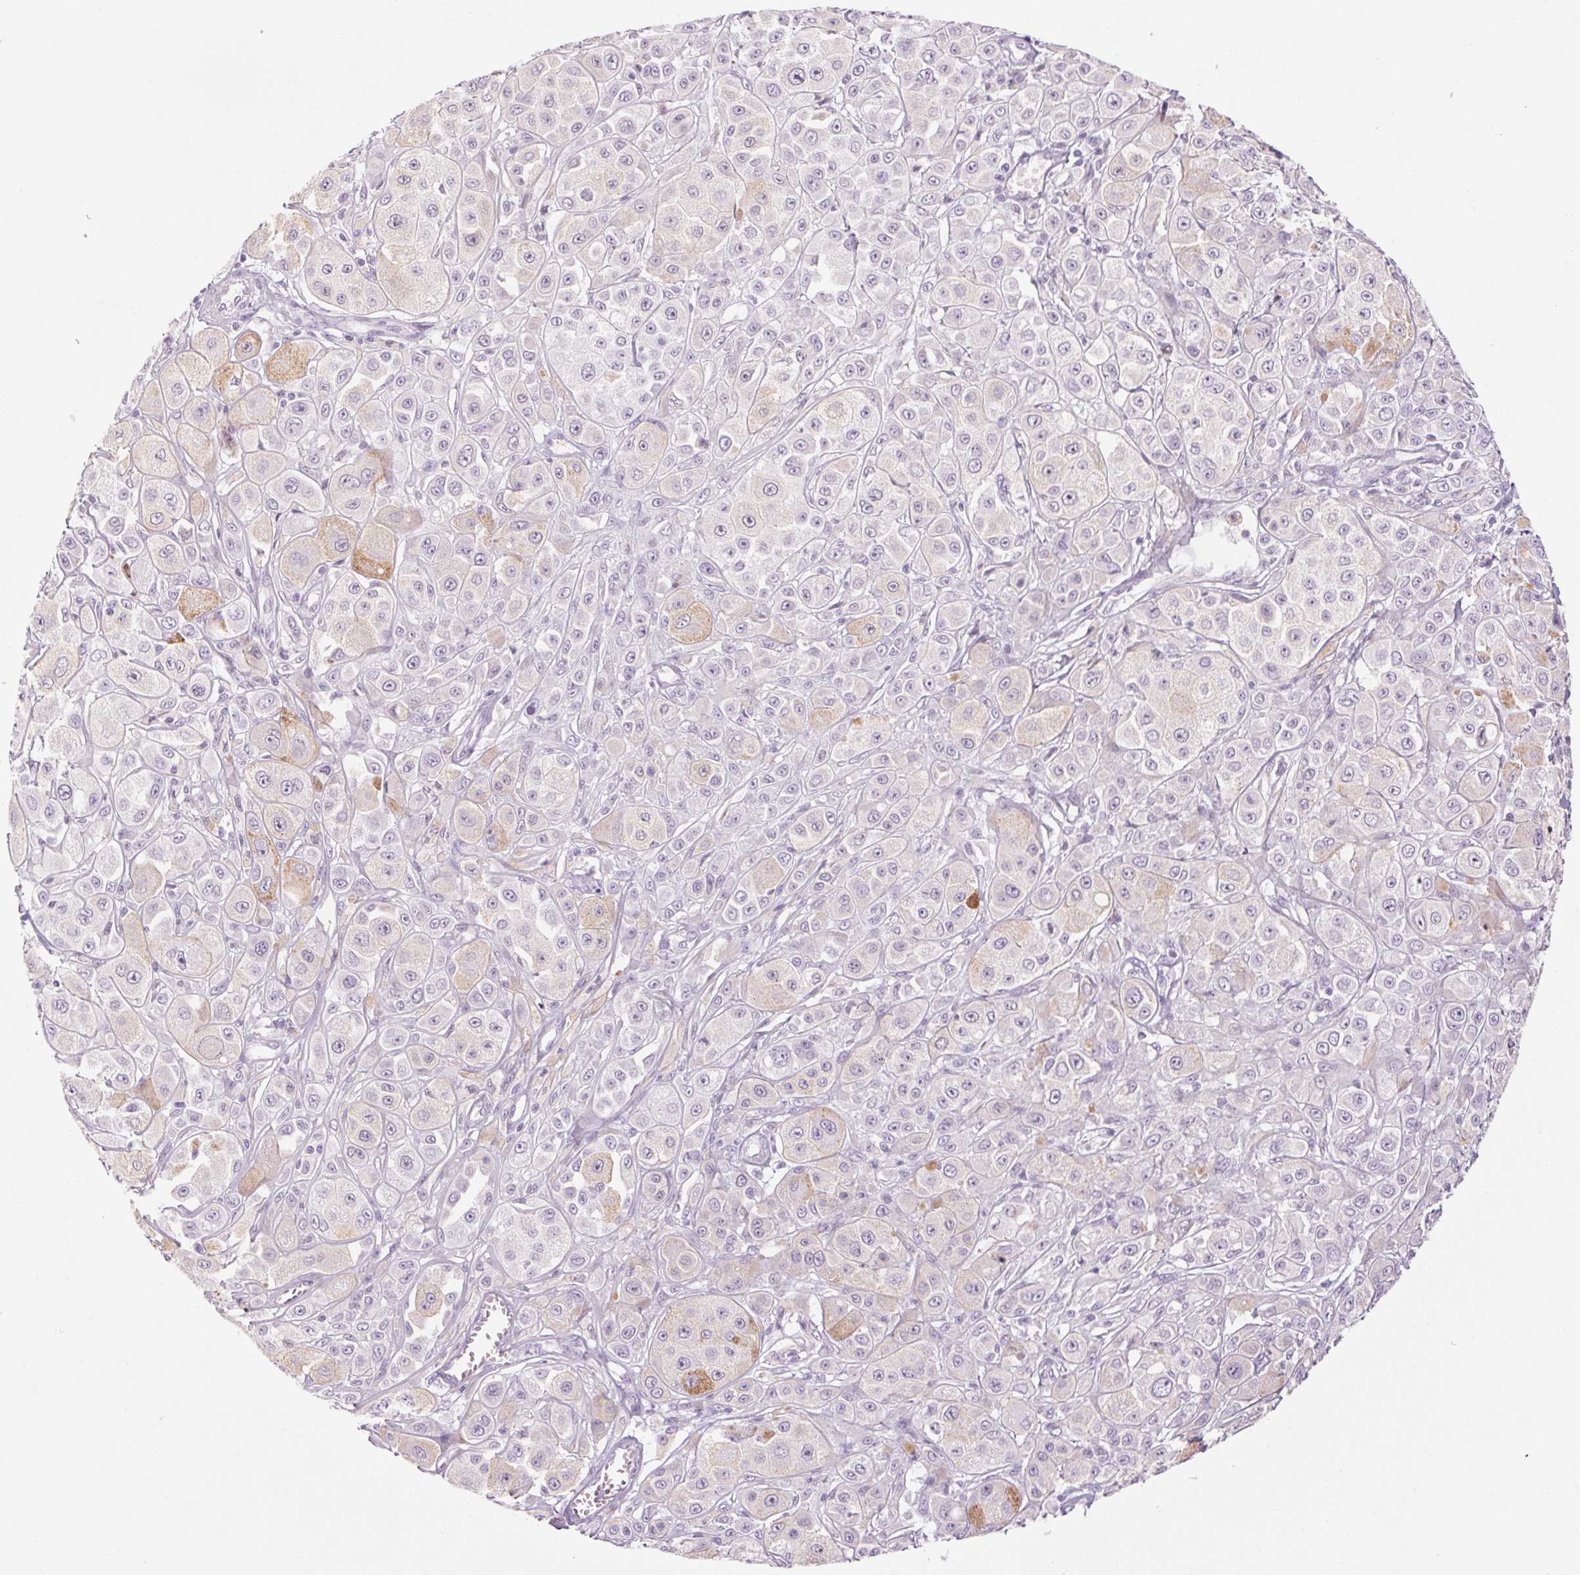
{"staining": {"intensity": "negative", "quantity": "none", "location": "none"}, "tissue": "melanoma", "cell_type": "Tumor cells", "image_type": "cancer", "snomed": [{"axis": "morphology", "description": "Malignant melanoma, NOS"}, {"axis": "topography", "description": "Skin"}], "caption": "DAB immunohistochemical staining of human melanoma shows no significant staining in tumor cells.", "gene": "RPTN", "patient": {"sex": "male", "age": 67}}